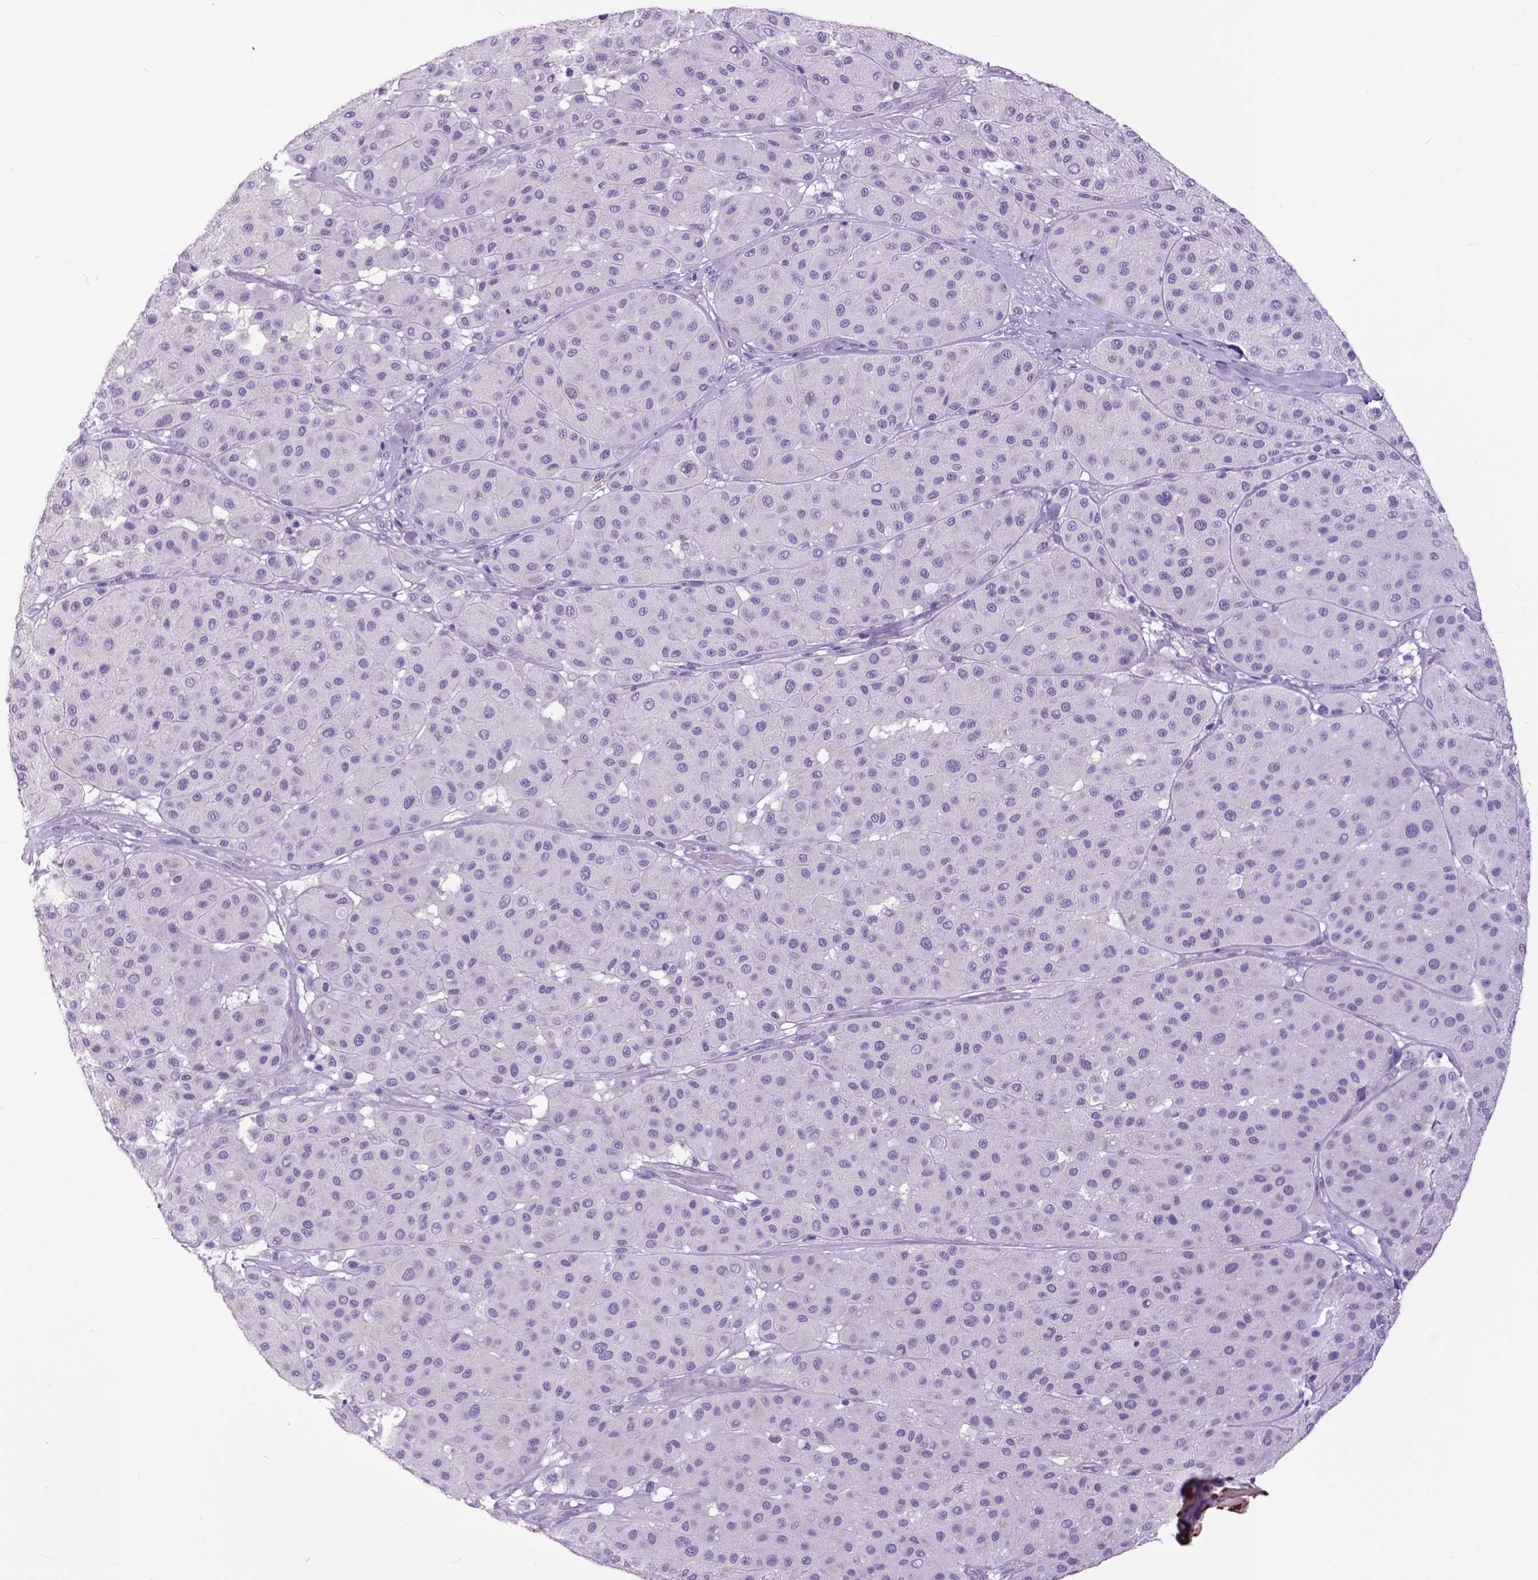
{"staining": {"intensity": "negative", "quantity": "none", "location": "none"}, "tissue": "melanoma", "cell_type": "Tumor cells", "image_type": "cancer", "snomed": [{"axis": "morphology", "description": "Malignant melanoma, Metastatic site"}, {"axis": "topography", "description": "Smooth muscle"}], "caption": "Immunohistochemistry of melanoma displays no staining in tumor cells.", "gene": "RAB25", "patient": {"sex": "male", "age": 41}}